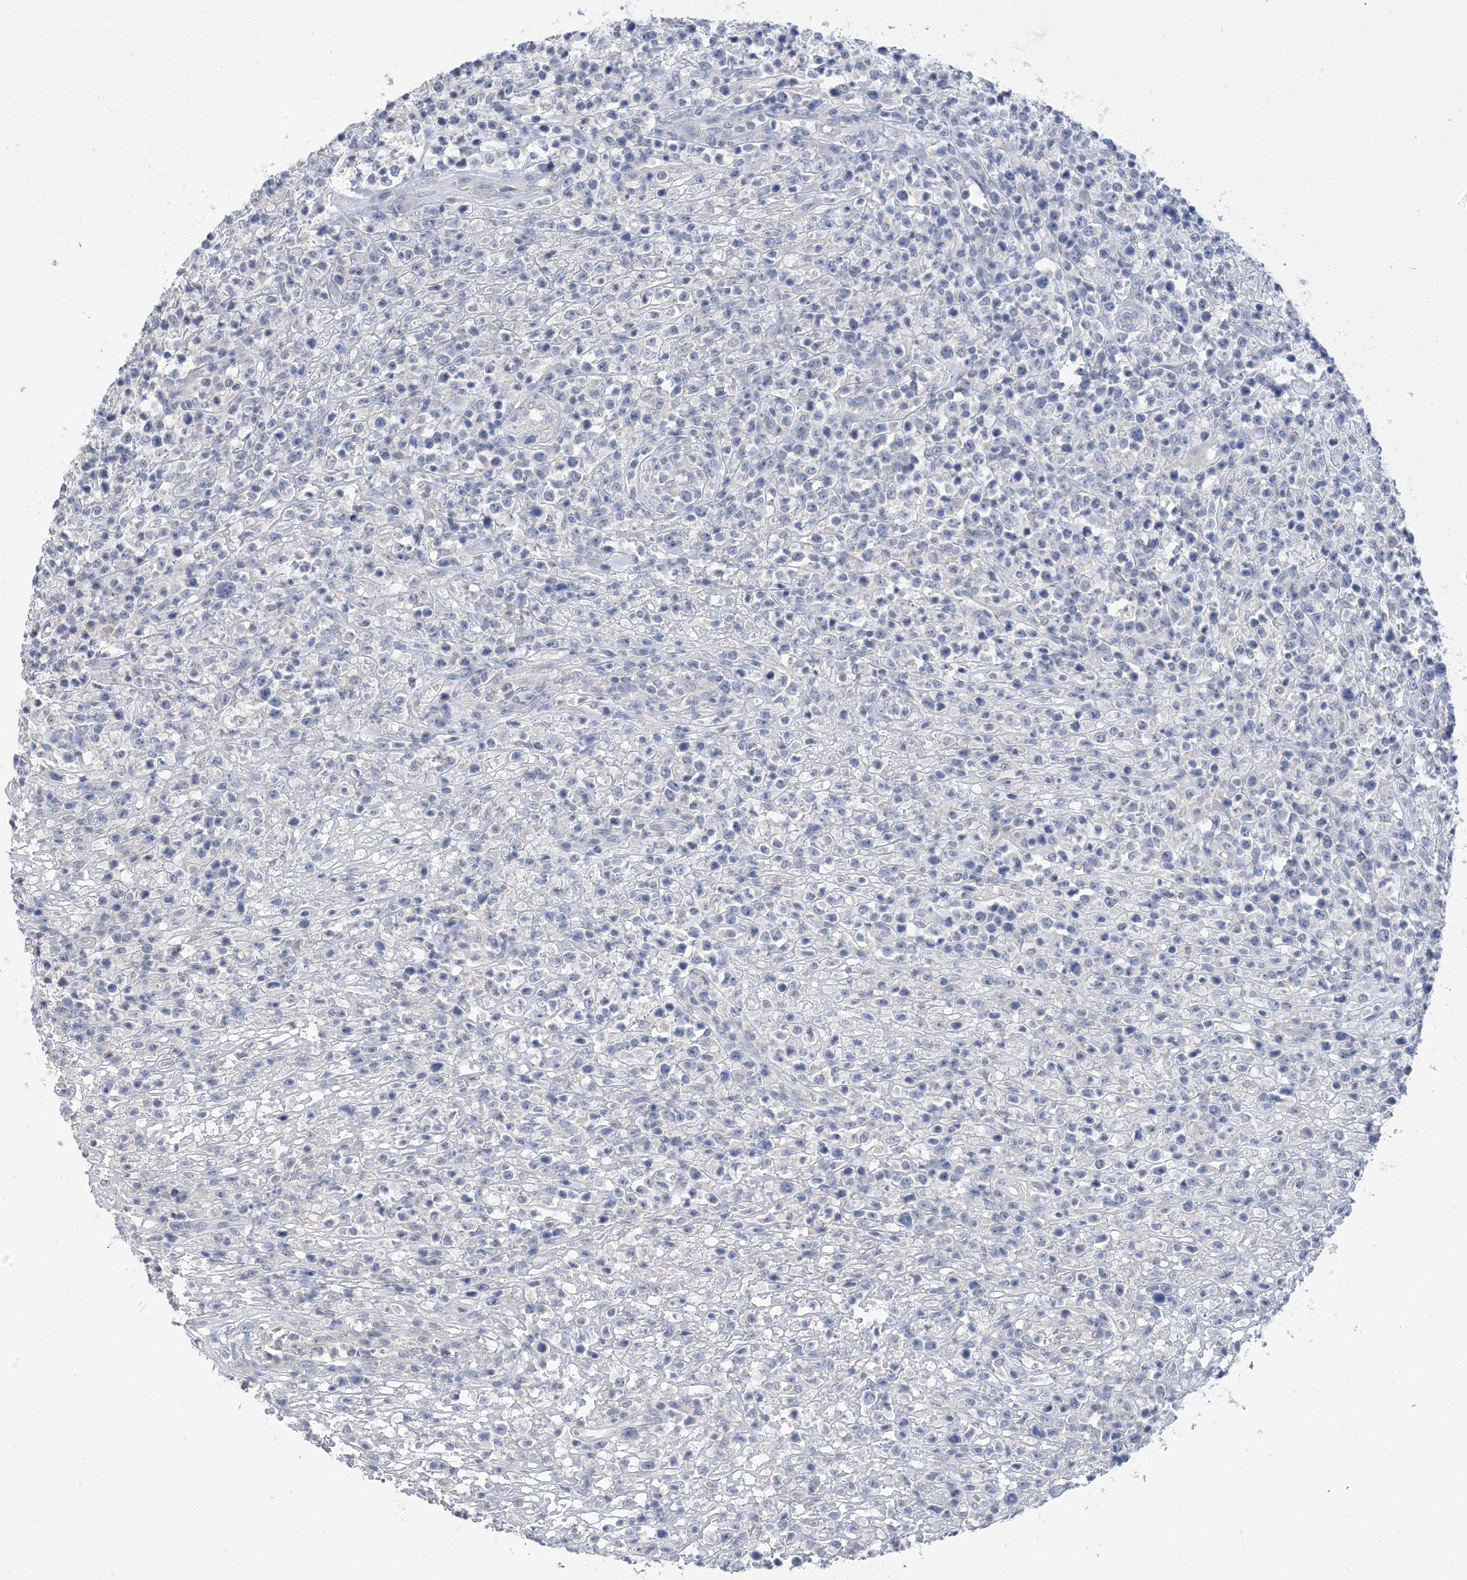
{"staining": {"intensity": "negative", "quantity": "none", "location": "none"}, "tissue": "lymphoma", "cell_type": "Tumor cells", "image_type": "cancer", "snomed": [{"axis": "morphology", "description": "Malignant lymphoma, non-Hodgkin's type, High grade"}, {"axis": "topography", "description": "Colon"}], "caption": "This is an IHC histopathology image of human high-grade malignant lymphoma, non-Hodgkin's type. There is no expression in tumor cells.", "gene": "DSC3", "patient": {"sex": "female", "age": 53}}